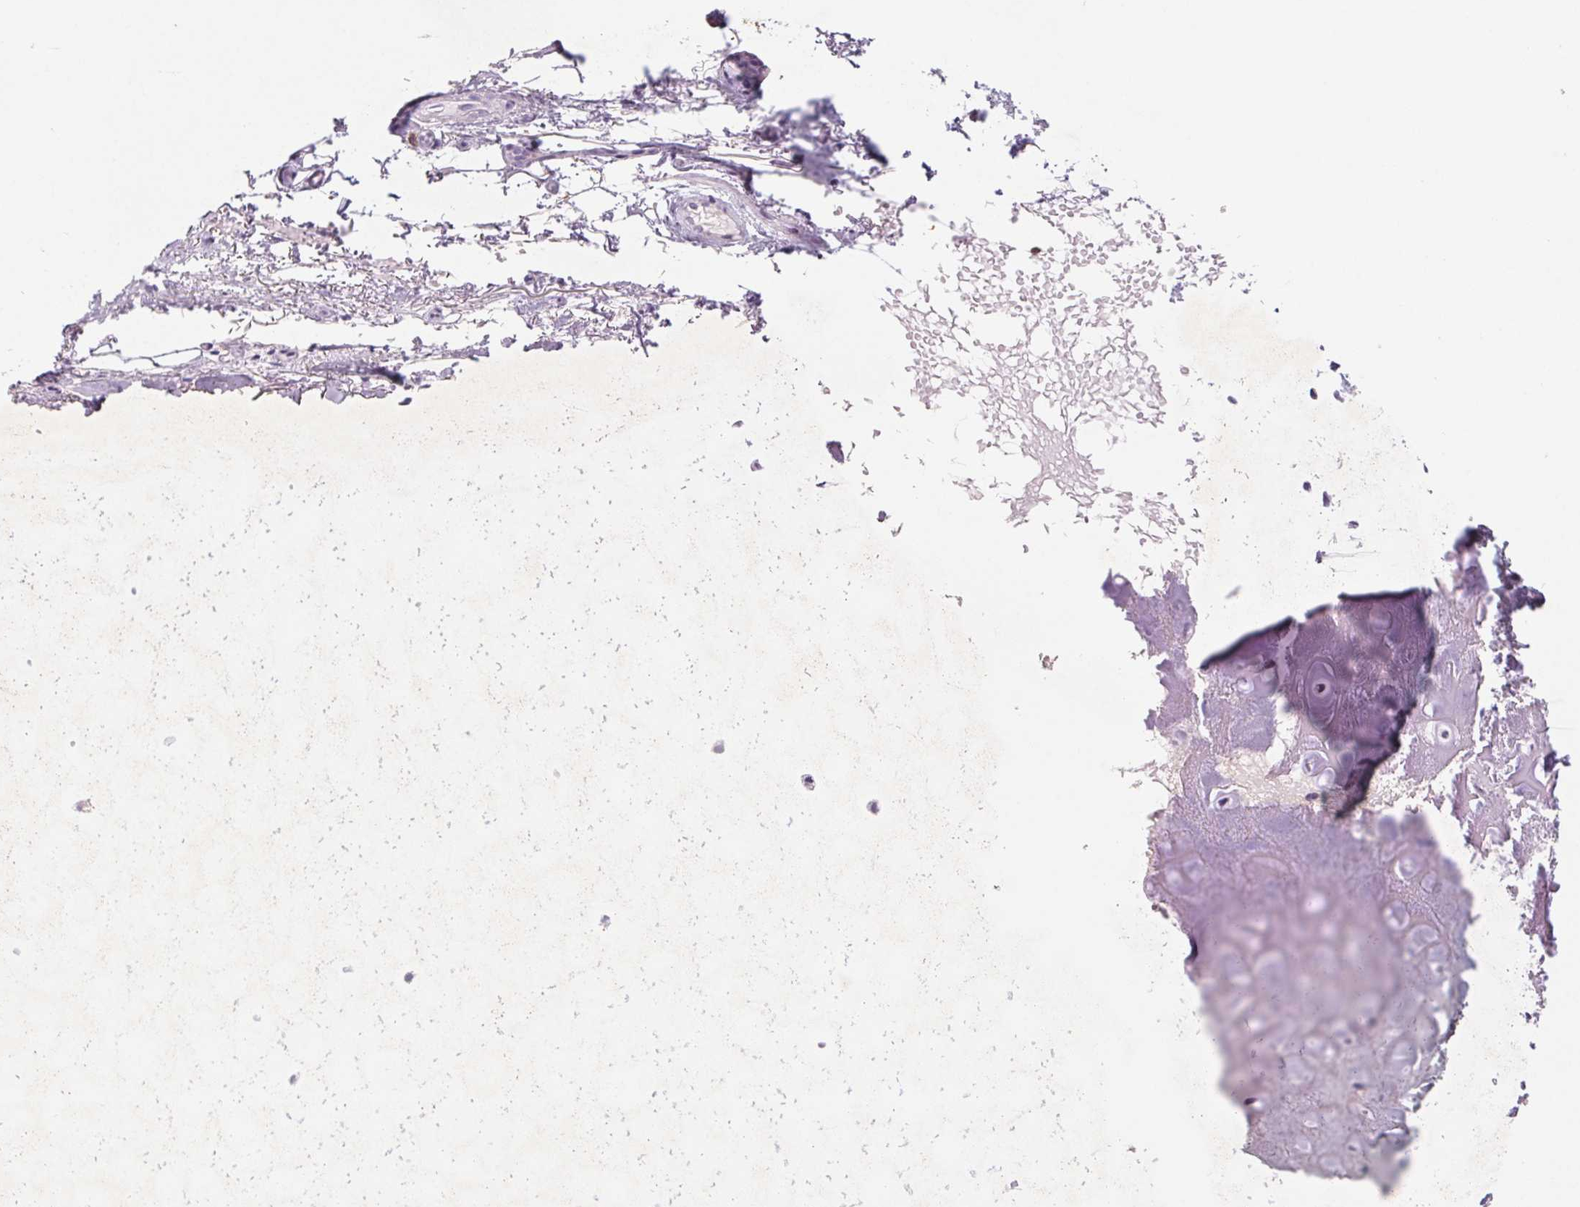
{"staining": {"intensity": "negative", "quantity": "none", "location": "none"}, "tissue": "adipose tissue", "cell_type": "Adipocytes", "image_type": "normal", "snomed": [{"axis": "morphology", "description": "Normal tissue, NOS"}, {"axis": "topography", "description": "Cartilage tissue"}], "caption": "Protein analysis of unremarkable adipose tissue shows no significant staining in adipocytes.", "gene": "KIF26A", "patient": {"sex": "male", "age": 65}}